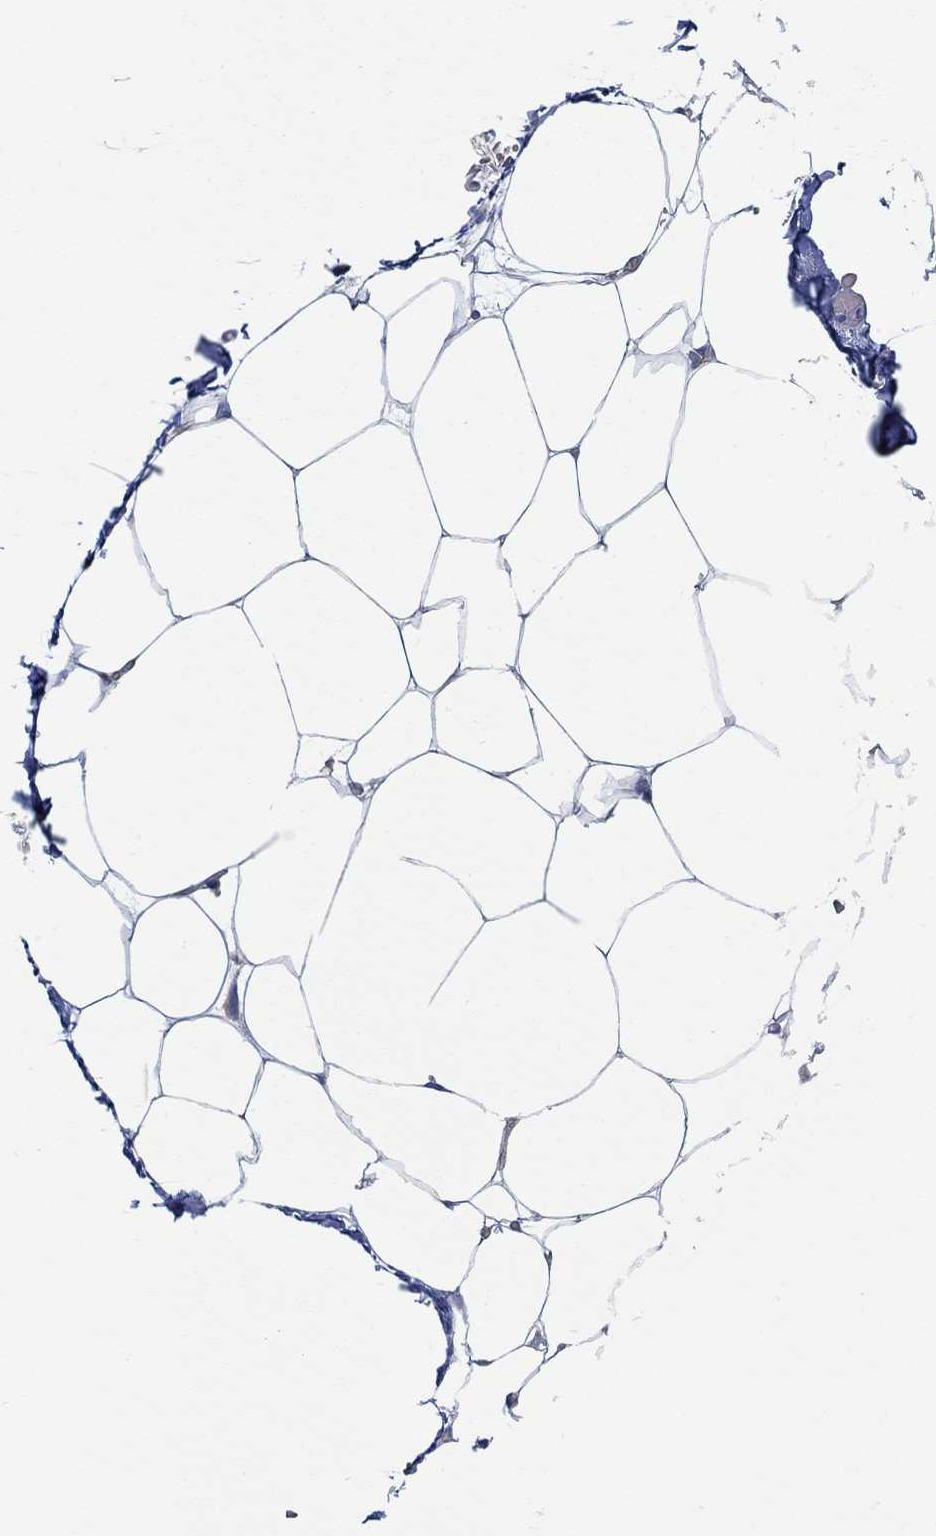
{"staining": {"intensity": "negative", "quantity": "none", "location": "none"}, "tissue": "adipose tissue", "cell_type": "Adipocytes", "image_type": "normal", "snomed": [{"axis": "morphology", "description": "Normal tissue, NOS"}, {"axis": "topography", "description": "Adipose tissue"}], "caption": "Adipocytes show no significant protein positivity in normal adipose tissue. (DAB IHC with hematoxylin counter stain).", "gene": "SPAG9", "patient": {"sex": "male", "age": 57}}